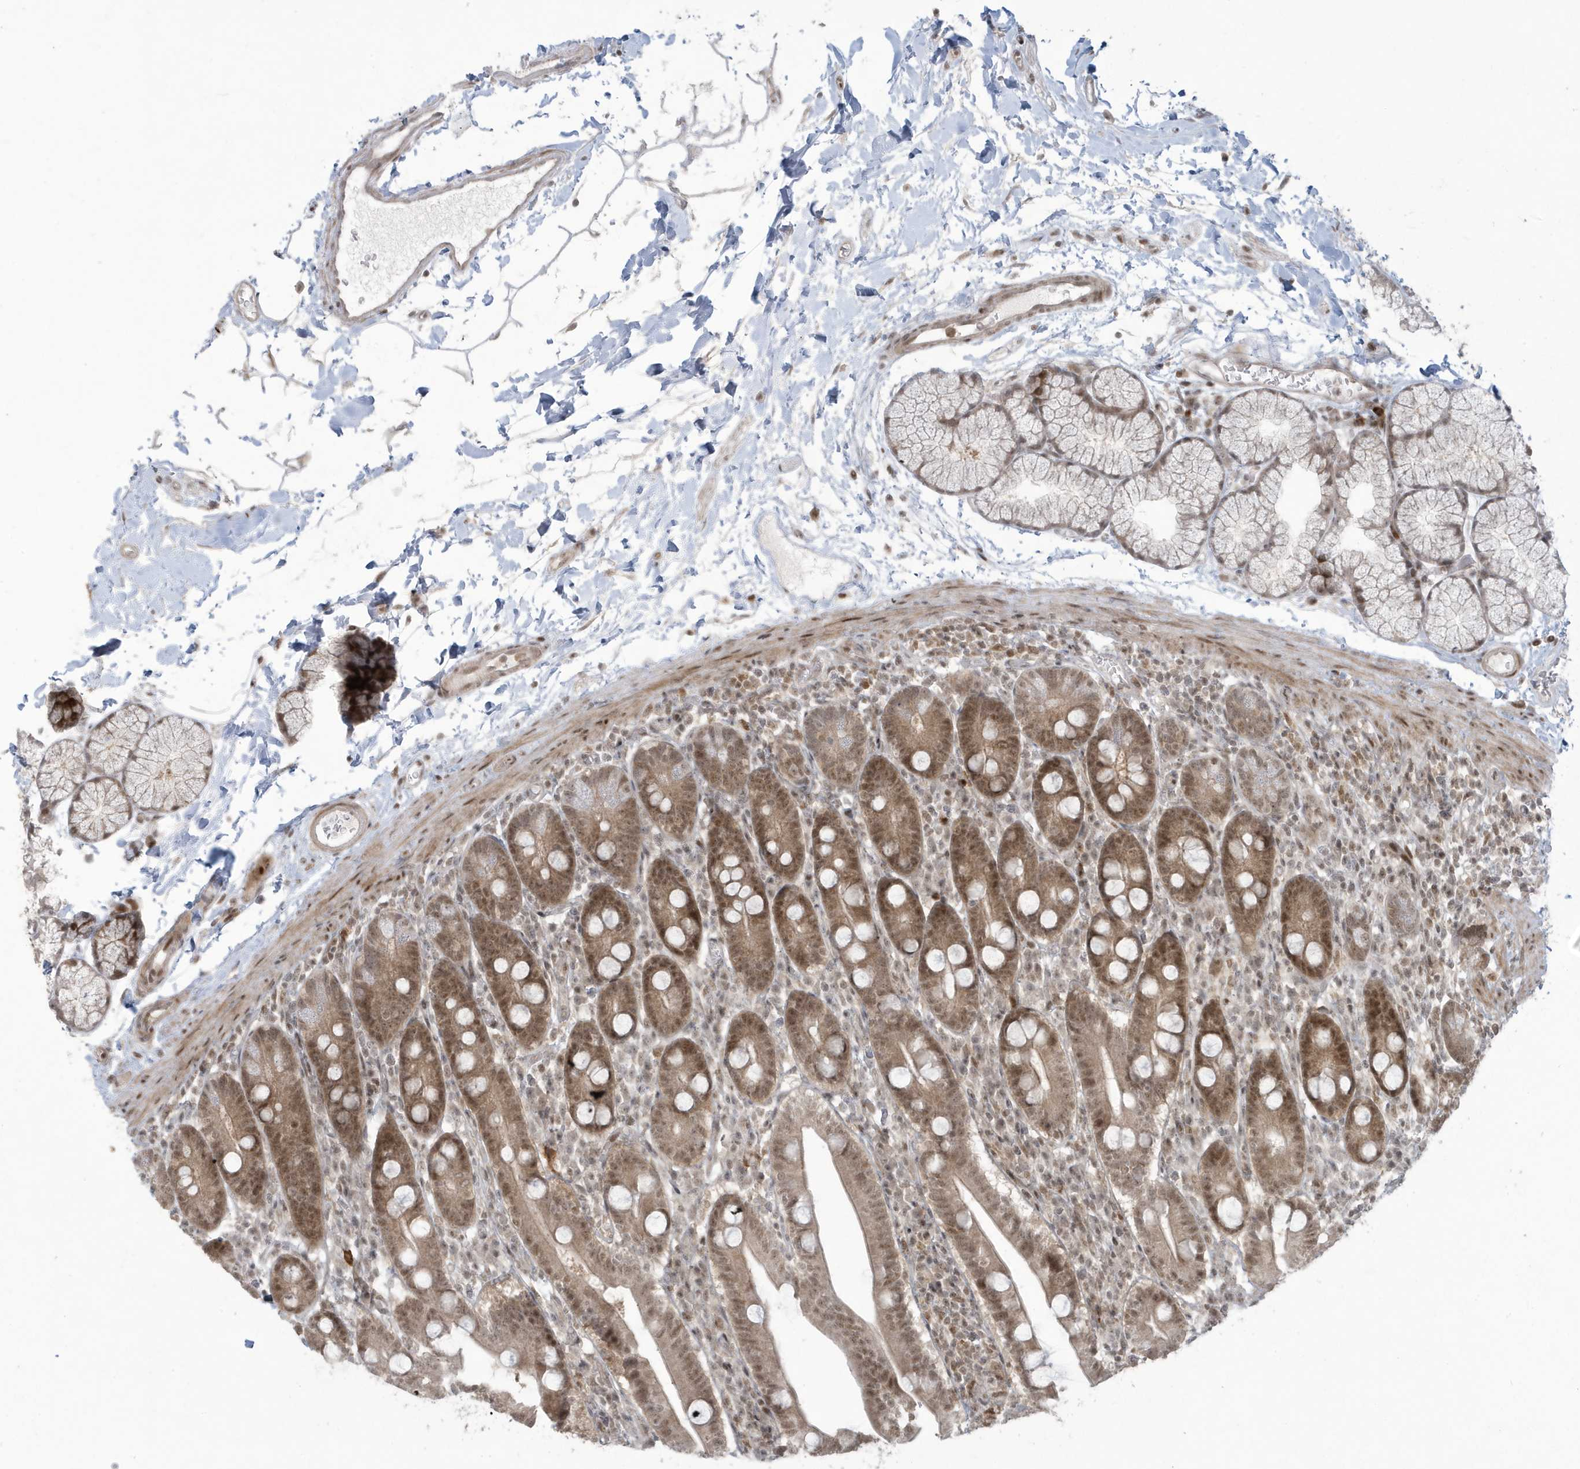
{"staining": {"intensity": "moderate", "quantity": ">75%", "location": "cytoplasmic/membranous,nuclear"}, "tissue": "duodenum", "cell_type": "Glandular cells", "image_type": "normal", "snomed": [{"axis": "morphology", "description": "Normal tissue, NOS"}, {"axis": "topography", "description": "Duodenum"}], "caption": "Glandular cells display moderate cytoplasmic/membranous,nuclear positivity in approximately >75% of cells in normal duodenum. The staining was performed using DAB to visualize the protein expression in brown, while the nuclei were stained in blue with hematoxylin (Magnification: 20x).", "gene": "C1orf52", "patient": {"sex": "male", "age": 35}}